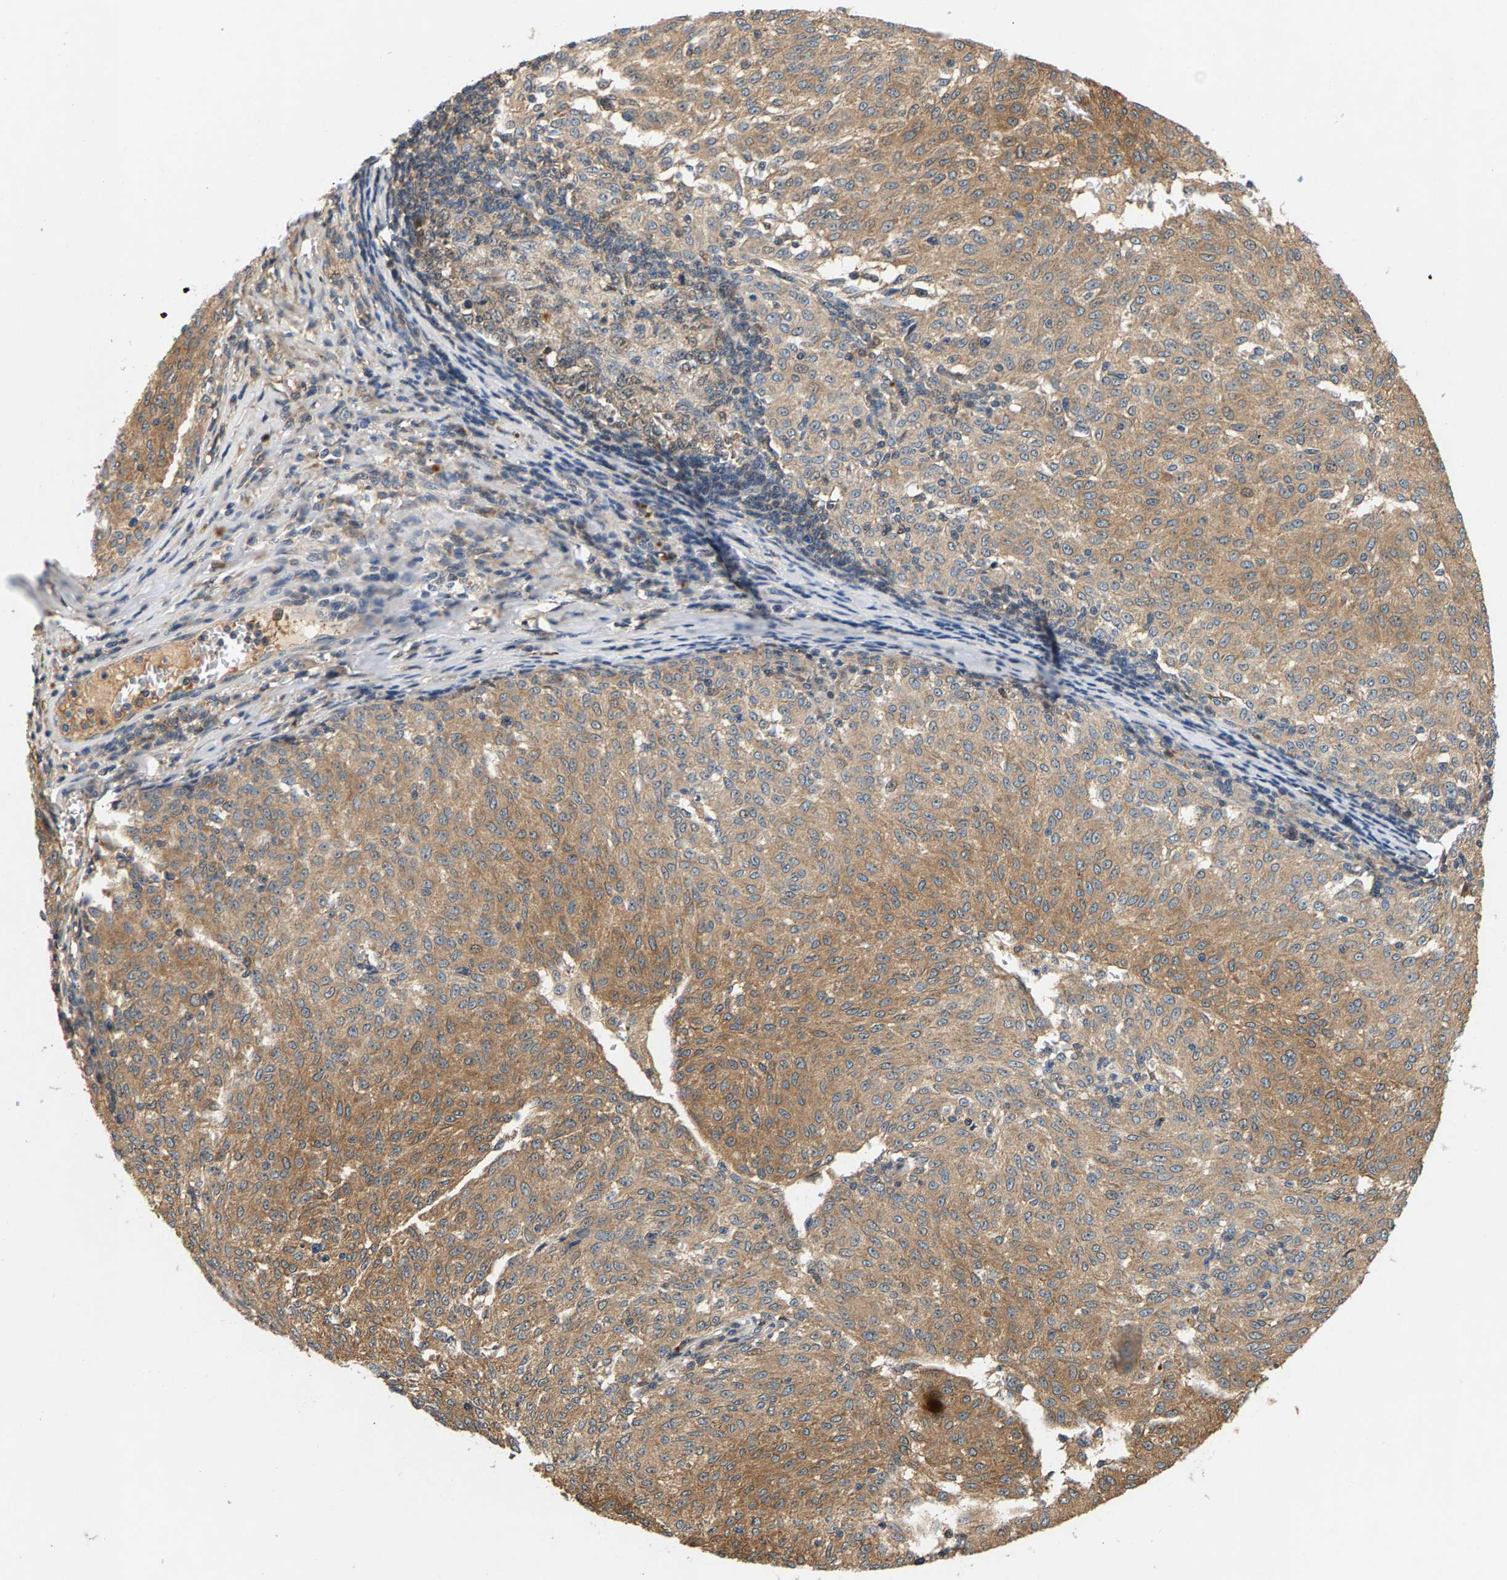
{"staining": {"intensity": "moderate", "quantity": ">75%", "location": "cytoplasmic/membranous"}, "tissue": "melanoma", "cell_type": "Tumor cells", "image_type": "cancer", "snomed": [{"axis": "morphology", "description": "Malignant melanoma, NOS"}, {"axis": "topography", "description": "Skin"}], "caption": "Protein staining of malignant melanoma tissue displays moderate cytoplasmic/membranous staining in approximately >75% of tumor cells.", "gene": "FAM78A", "patient": {"sex": "female", "age": 72}}